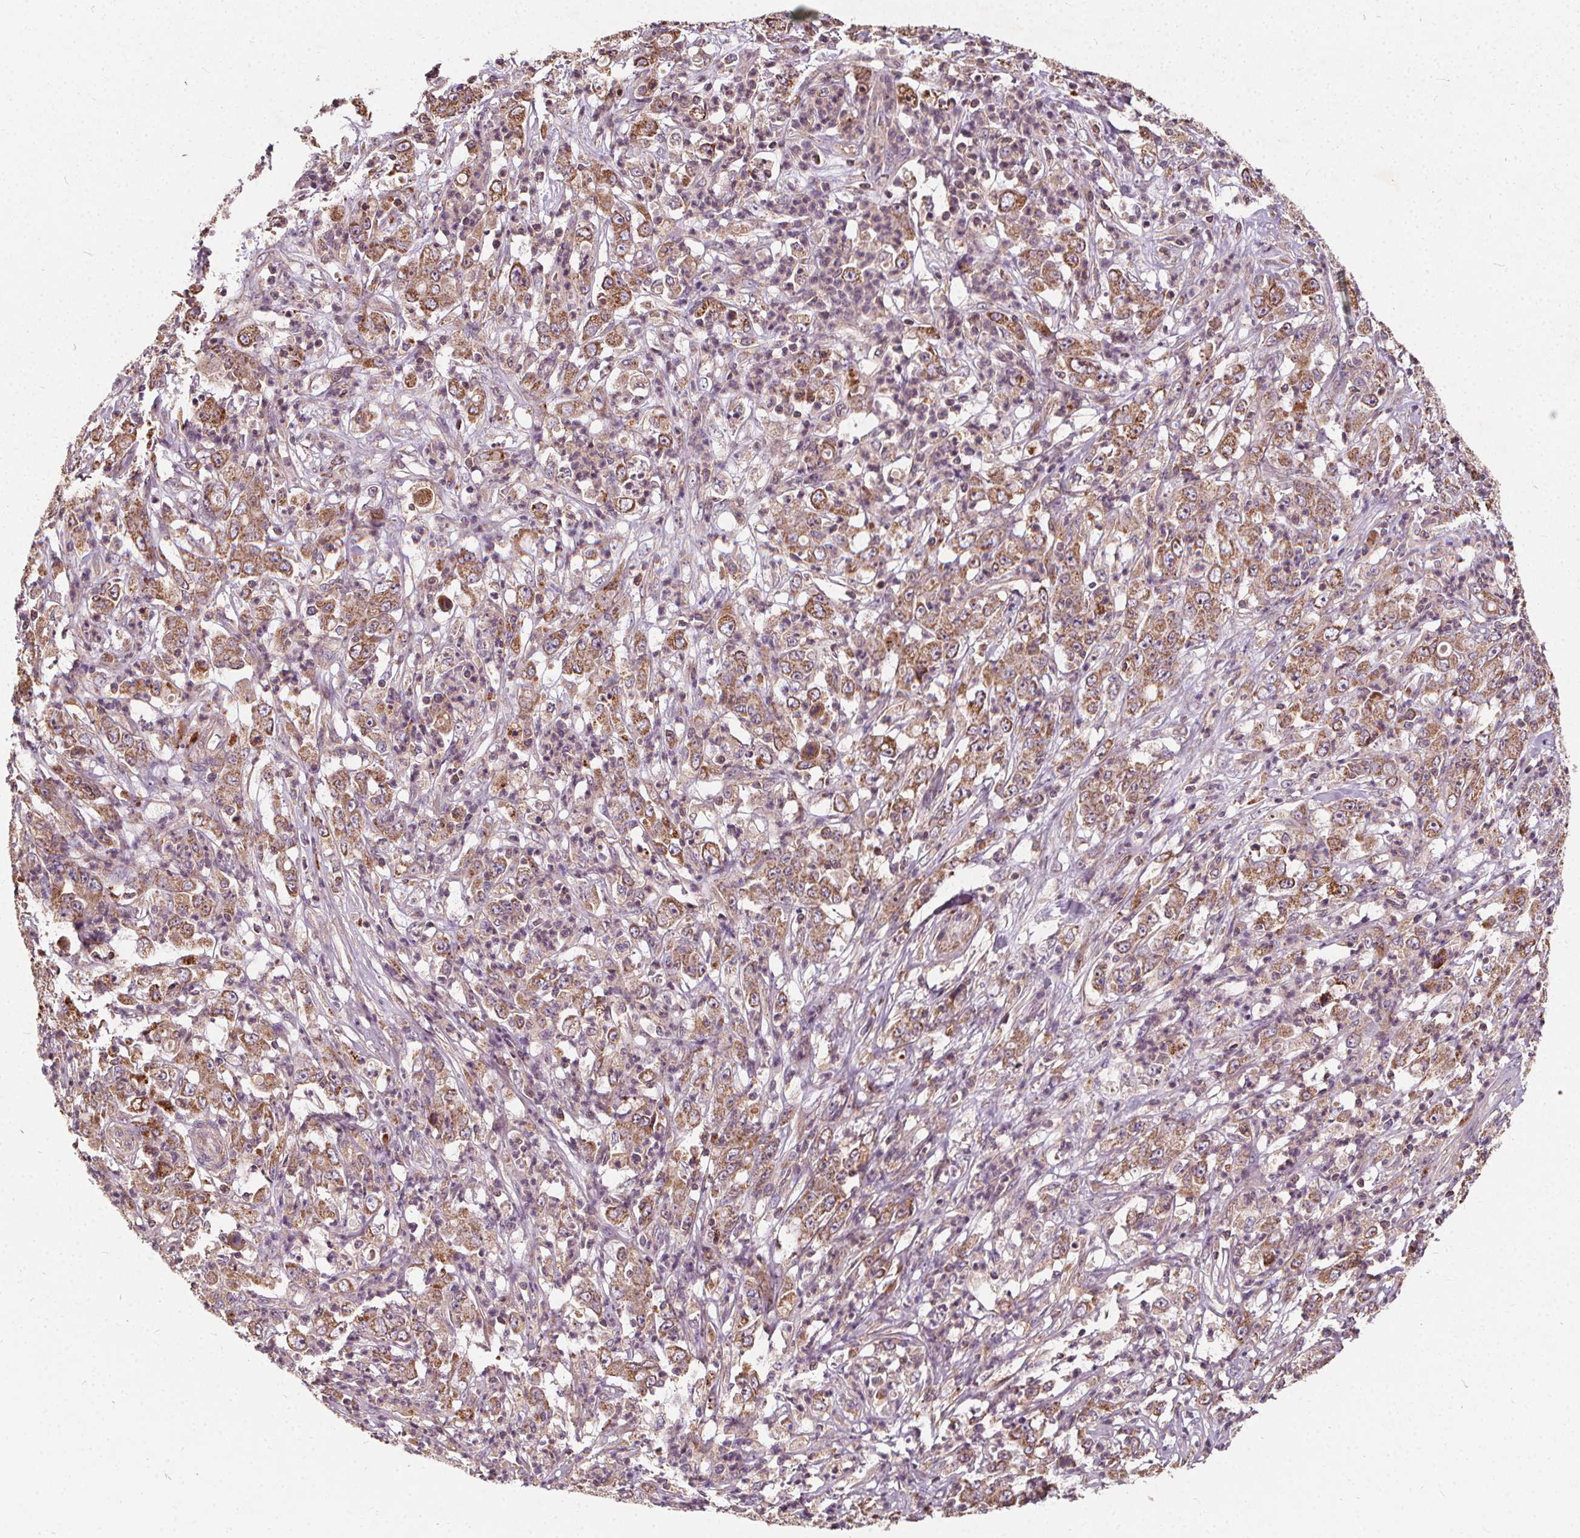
{"staining": {"intensity": "moderate", "quantity": ">75%", "location": "cytoplasmic/membranous"}, "tissue": "stomach cancer", "cell_type": "Tumor cells", "image_type": "cancer", "snomed": [{"axis": "morphology", "description": "Adenocarcinoma, NOS"}, {"axis": "topography", "description": "Stomach, lower"}], "caption": "Human adenocarcinoma (stomach) stained for a protein (brown) demonstrates moderate cytoplasmic/membranous positive positivity in about >75% of tumor cells.", "gene": "ORAI2", "patient": {"sex": "female", "age": 71}}